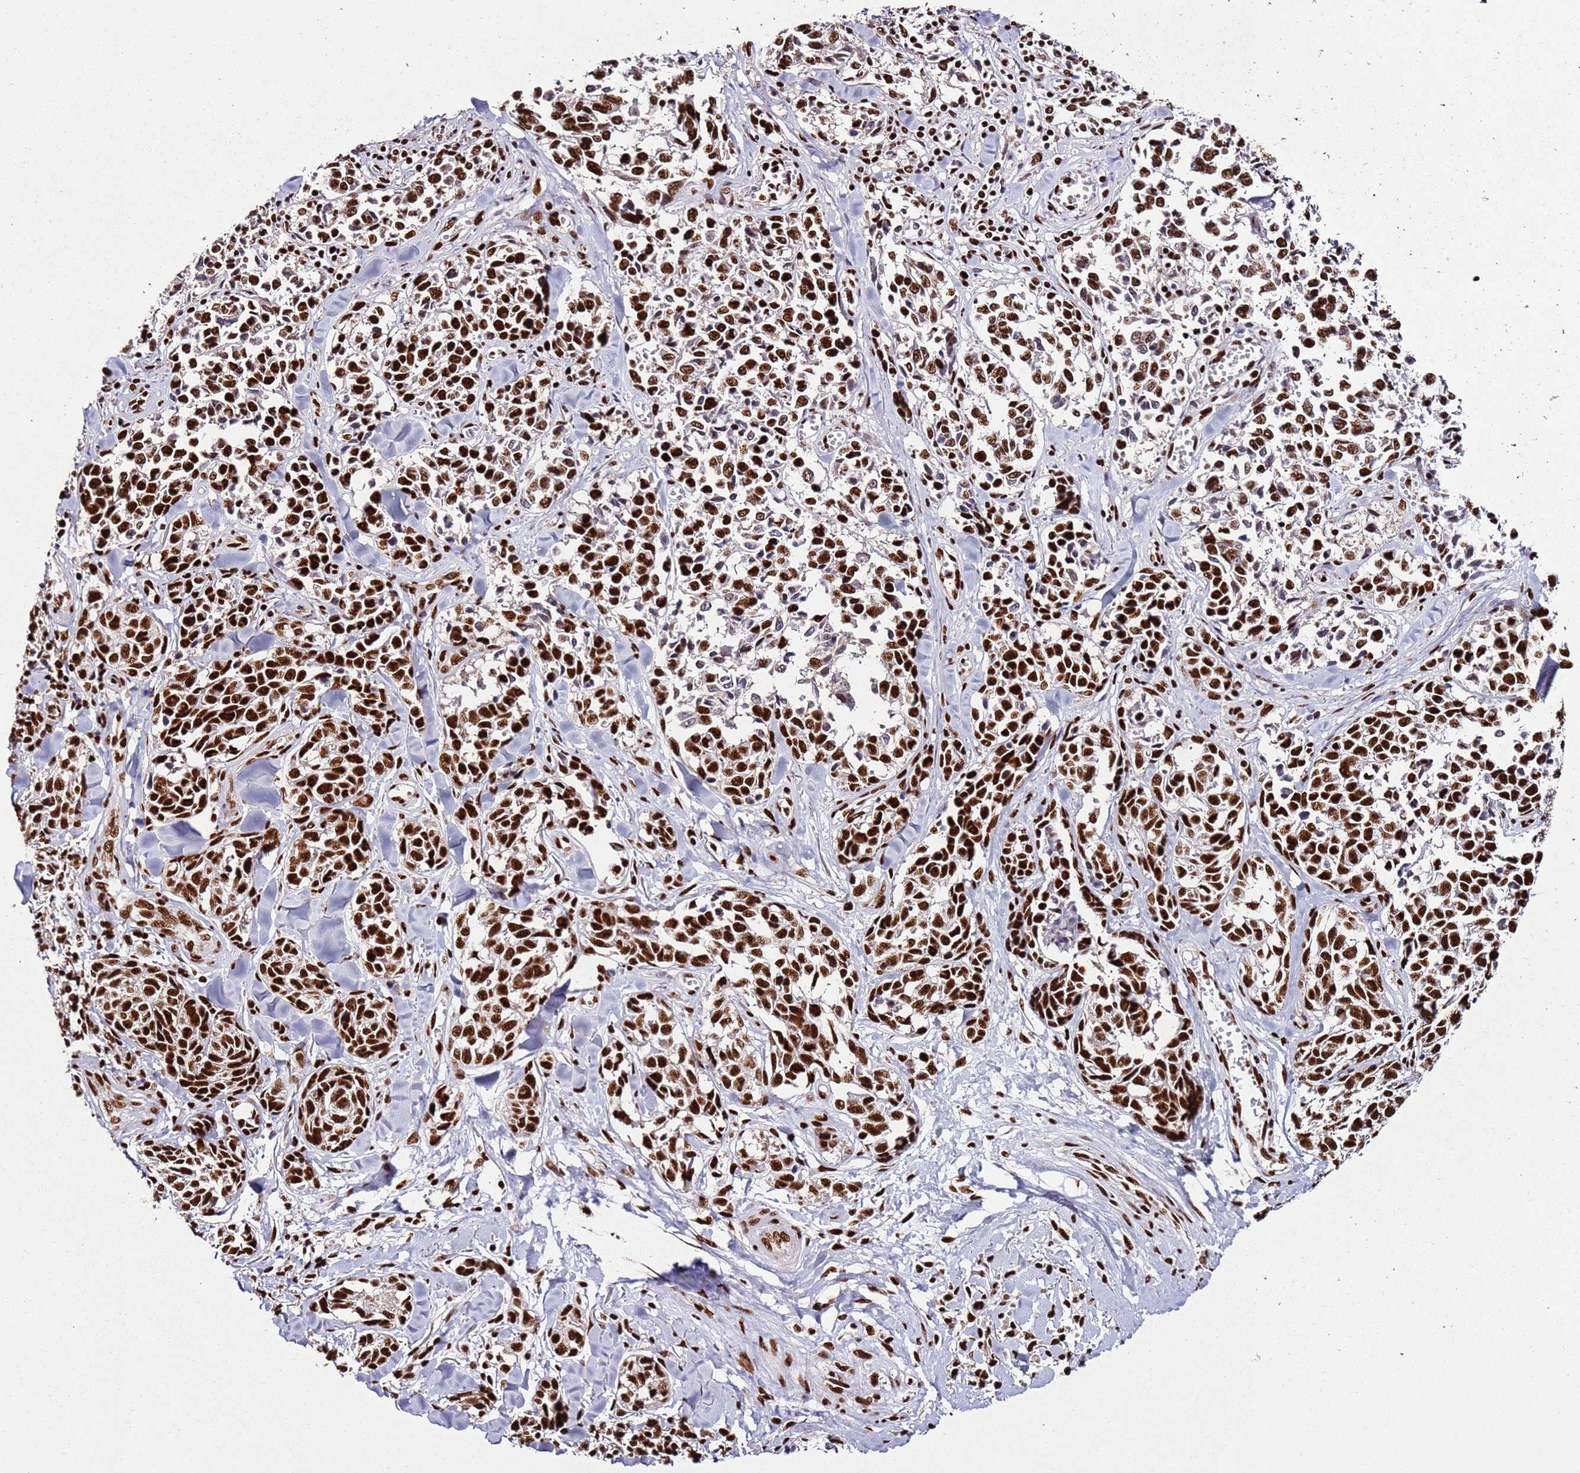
{"staining": {"intensity": "strong", "quantity": ">75%", "location": "nuclear"}, "tissue": "melanoma", "cell_type": "Tumor cells", "image_type": "cancer", "snomed": [{"axis": "morphology", "description": "Malignant melanoma, NOS"}, {"axis": "topography", "description": "Skin"}], "caption": "Tumor cells reveal high levels of strong nuclear positivity in about >75% of cells in melanoma. (DAB (3,3'-diaminobenzidine) IHC, brown staining for protein, blue staining for nuclei).", "gene": "C6orf226", "patient": {"sex": "female", "age": 64}}